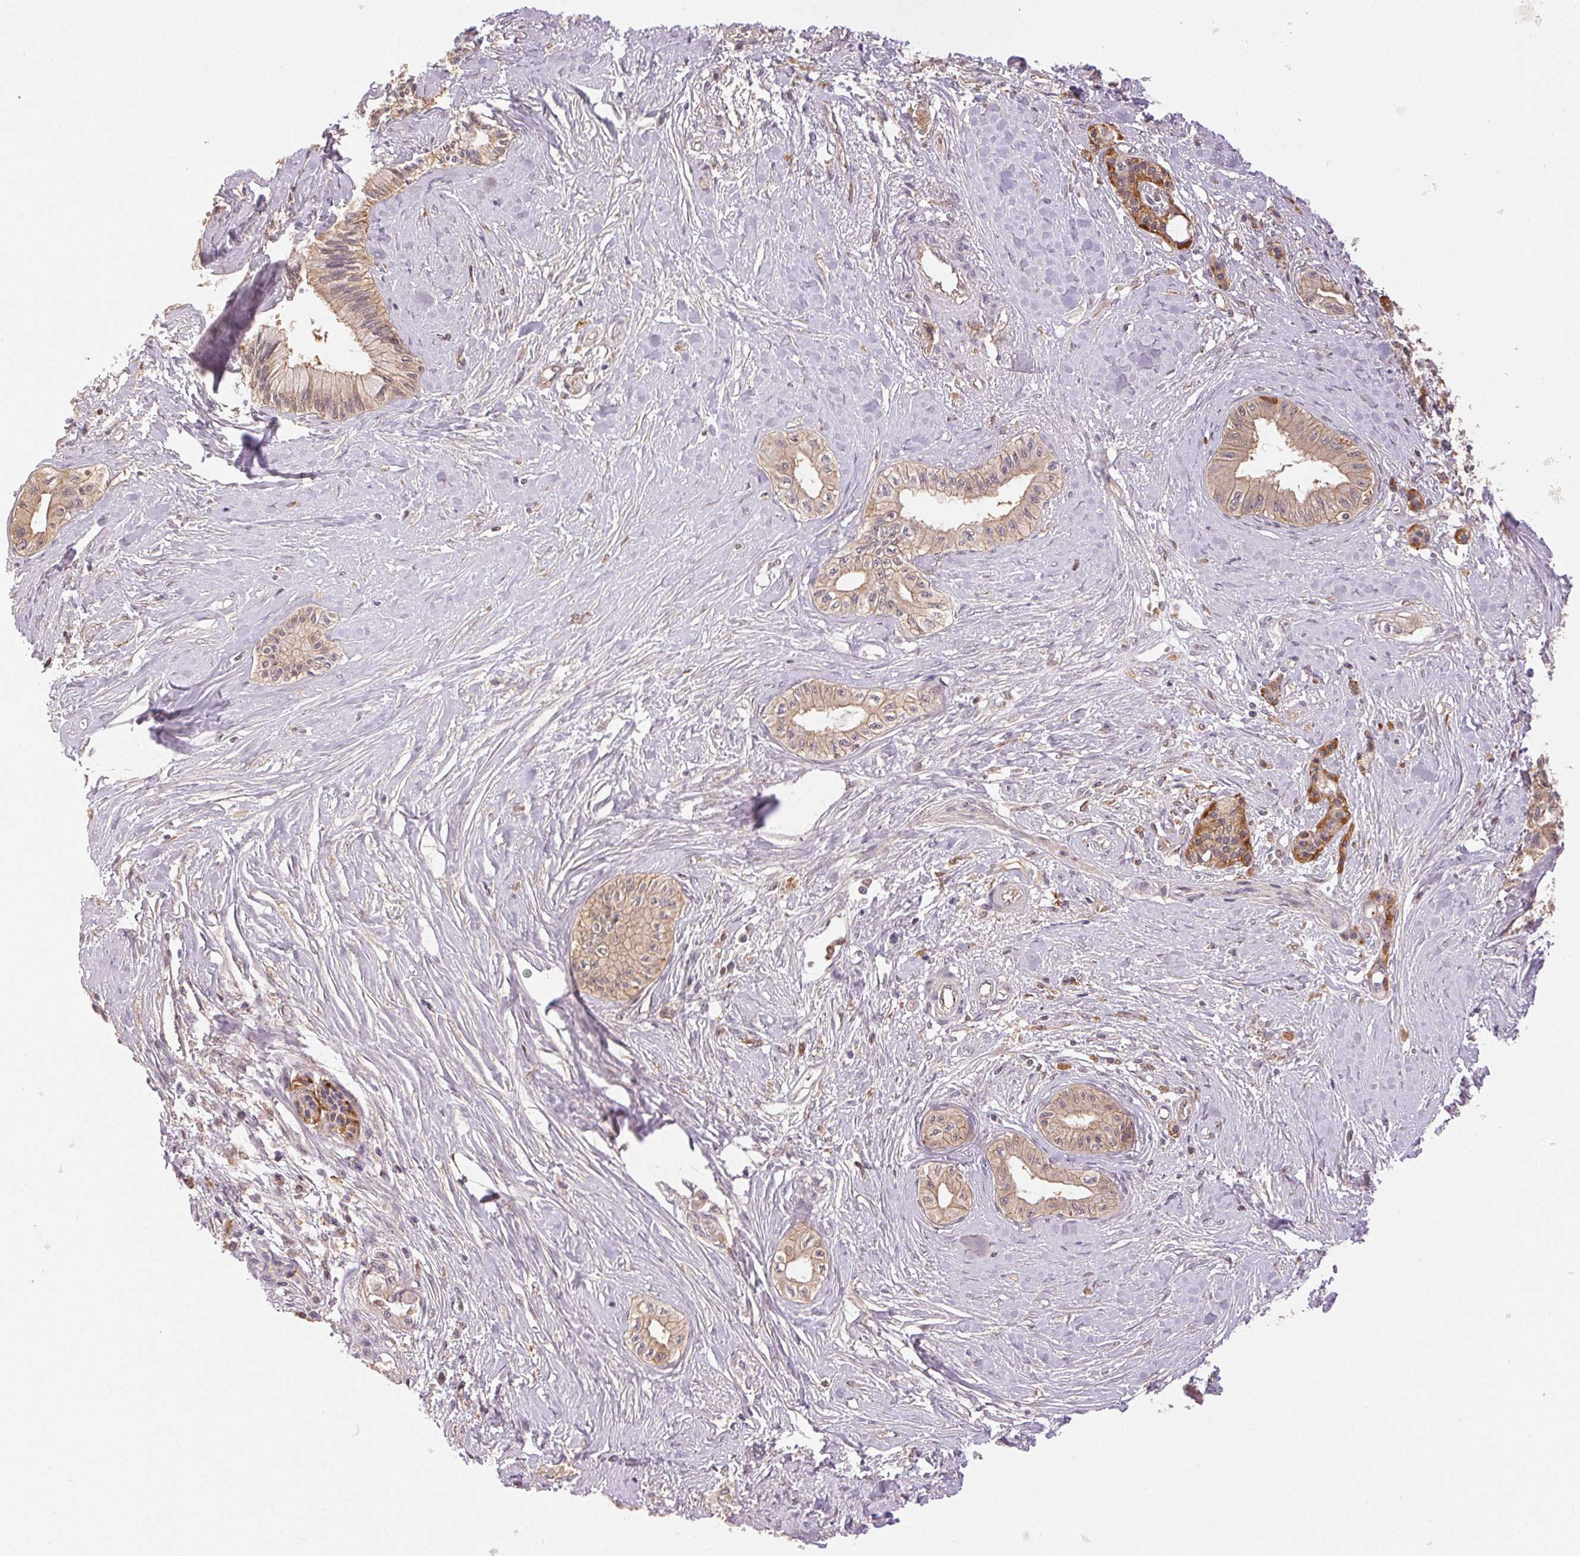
{"staining": {"intensity": "weak", "quantity": "25%-75%", "location": "cytoplasmic/membranous"}, "tissue": "pancreatic cancer", "cell_type": "Tumor cells", "image_type": "cancer", "snomed": [{"axis": "morphology", "description": "Adenocarcinoma, NOS"}, {"axis": "topography", "description": "Pancreas"}], "caption": "This photomicrograph demonstrates pancreatic adenocarcinoma stained with IHC to label a protein in brown. The cytoplasmic/membranous of tumor cells show weak positivity for the protein. Nuclei are counter-stained blue.", "gene": "GDI2", "patient": {"sex": "male", "age": 71}}